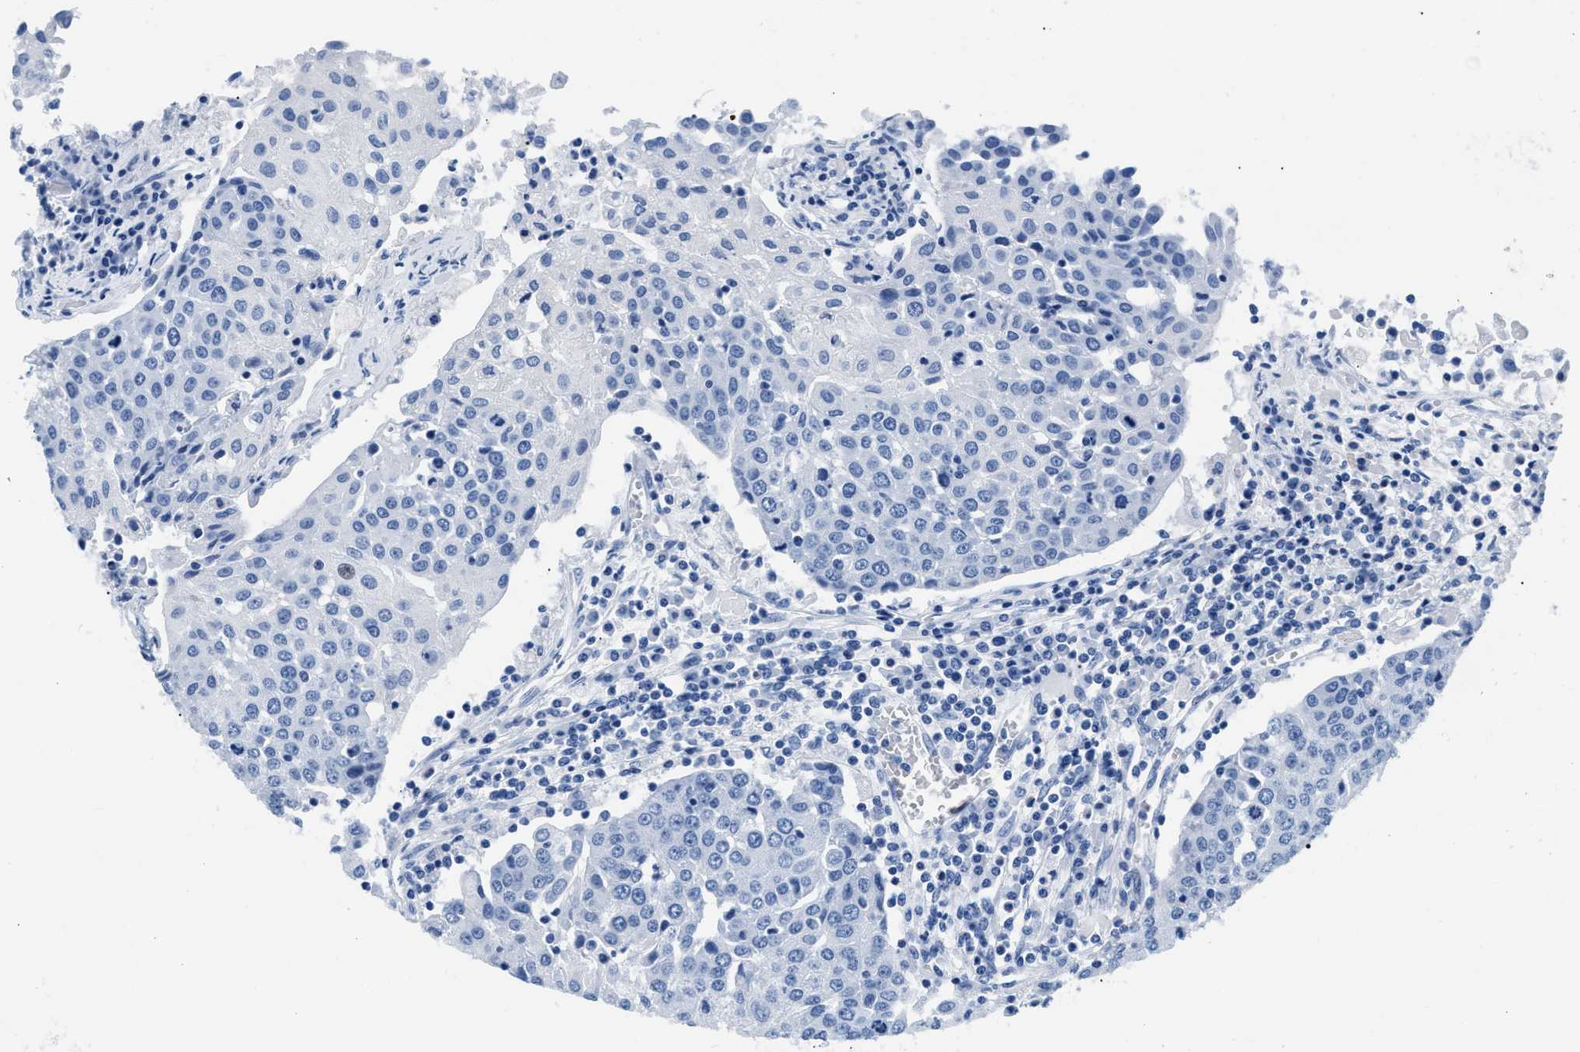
{"staining": {"intensity": "negative", "quantity": "none", "location": "none"}, "tissue": "urothelial cancer", "cell_type": "Tumor cells", "image_type": "cancer", "snomed": [{"axis": "morphology", "description": "Urothelial carcinoma, High grade"}, {"axis": "topography", "description": "Urinary bladder"}], "caption": "Immunohistochemistry (IHC) histopathology image of urothelial carcinoma (high-grade) stained for a protein (brown), which shows no positivity in tumor cells.", "gene": "CPS1", "patient": {"sex": "female", "age": 85}}